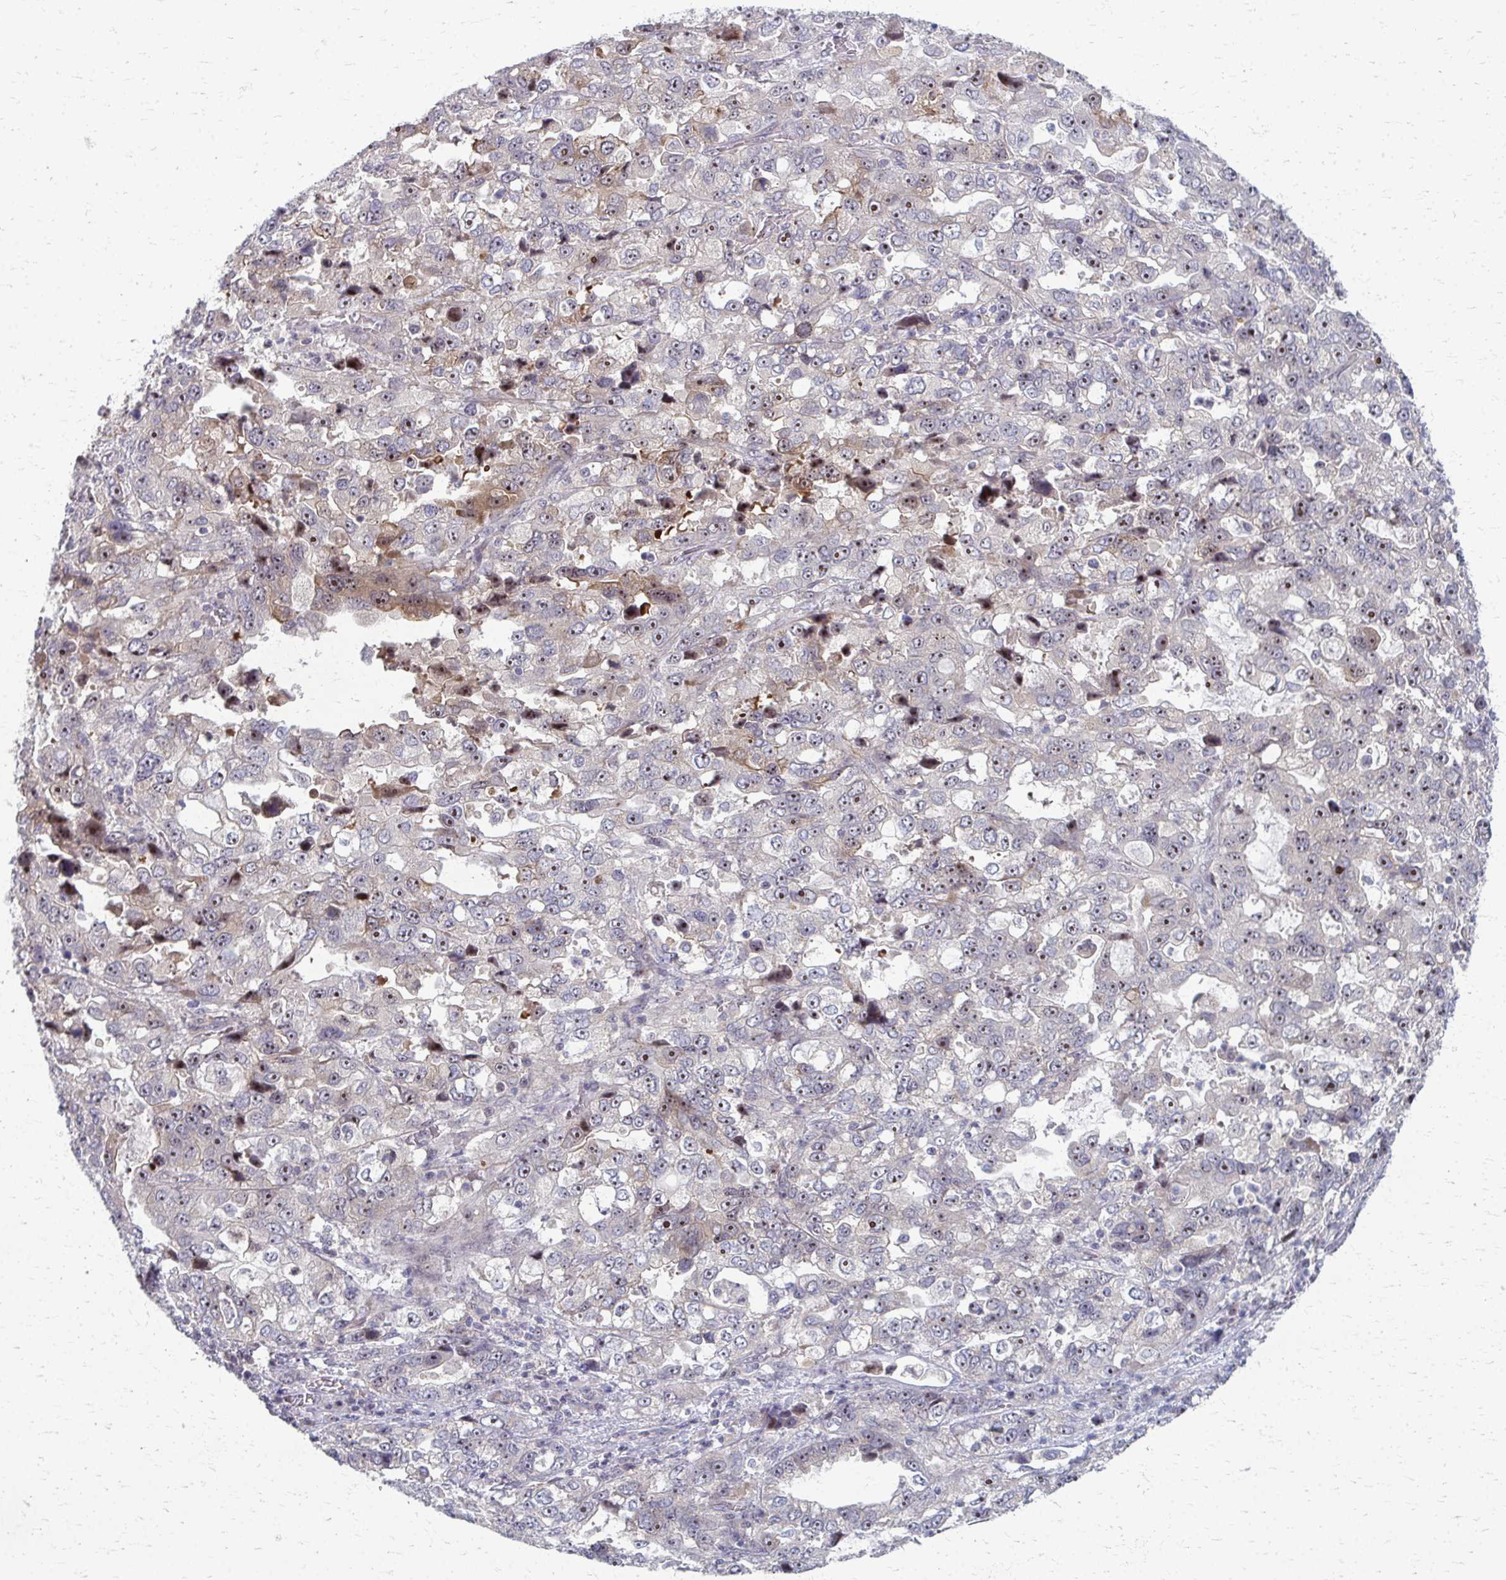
{"staining": {"intensity": "moderate", "quantity": "<25%", "location": "nuclear"}, "tissue": "stomach cancer", "cell_type": "Tumor cells", "image_type": "cancer", "snomed": [{"axis": "morphology", "description": "Adenocarcinoma, NOS"}, {"axis": "topography", "description": "Stomach, upper"}], "caption": "Immunohistochemical staining of stomach cancer (adenocarcinoma) demonstrates low levels of moderate nuclear protein expression in about <25% of tumor cells. Using DAB (brown) and hematoxylin (blue) stains, captured at high magnification using brightfield microscopy.", "gene": "NUDT16", "patient": {"sex": "female", "age": 81}}